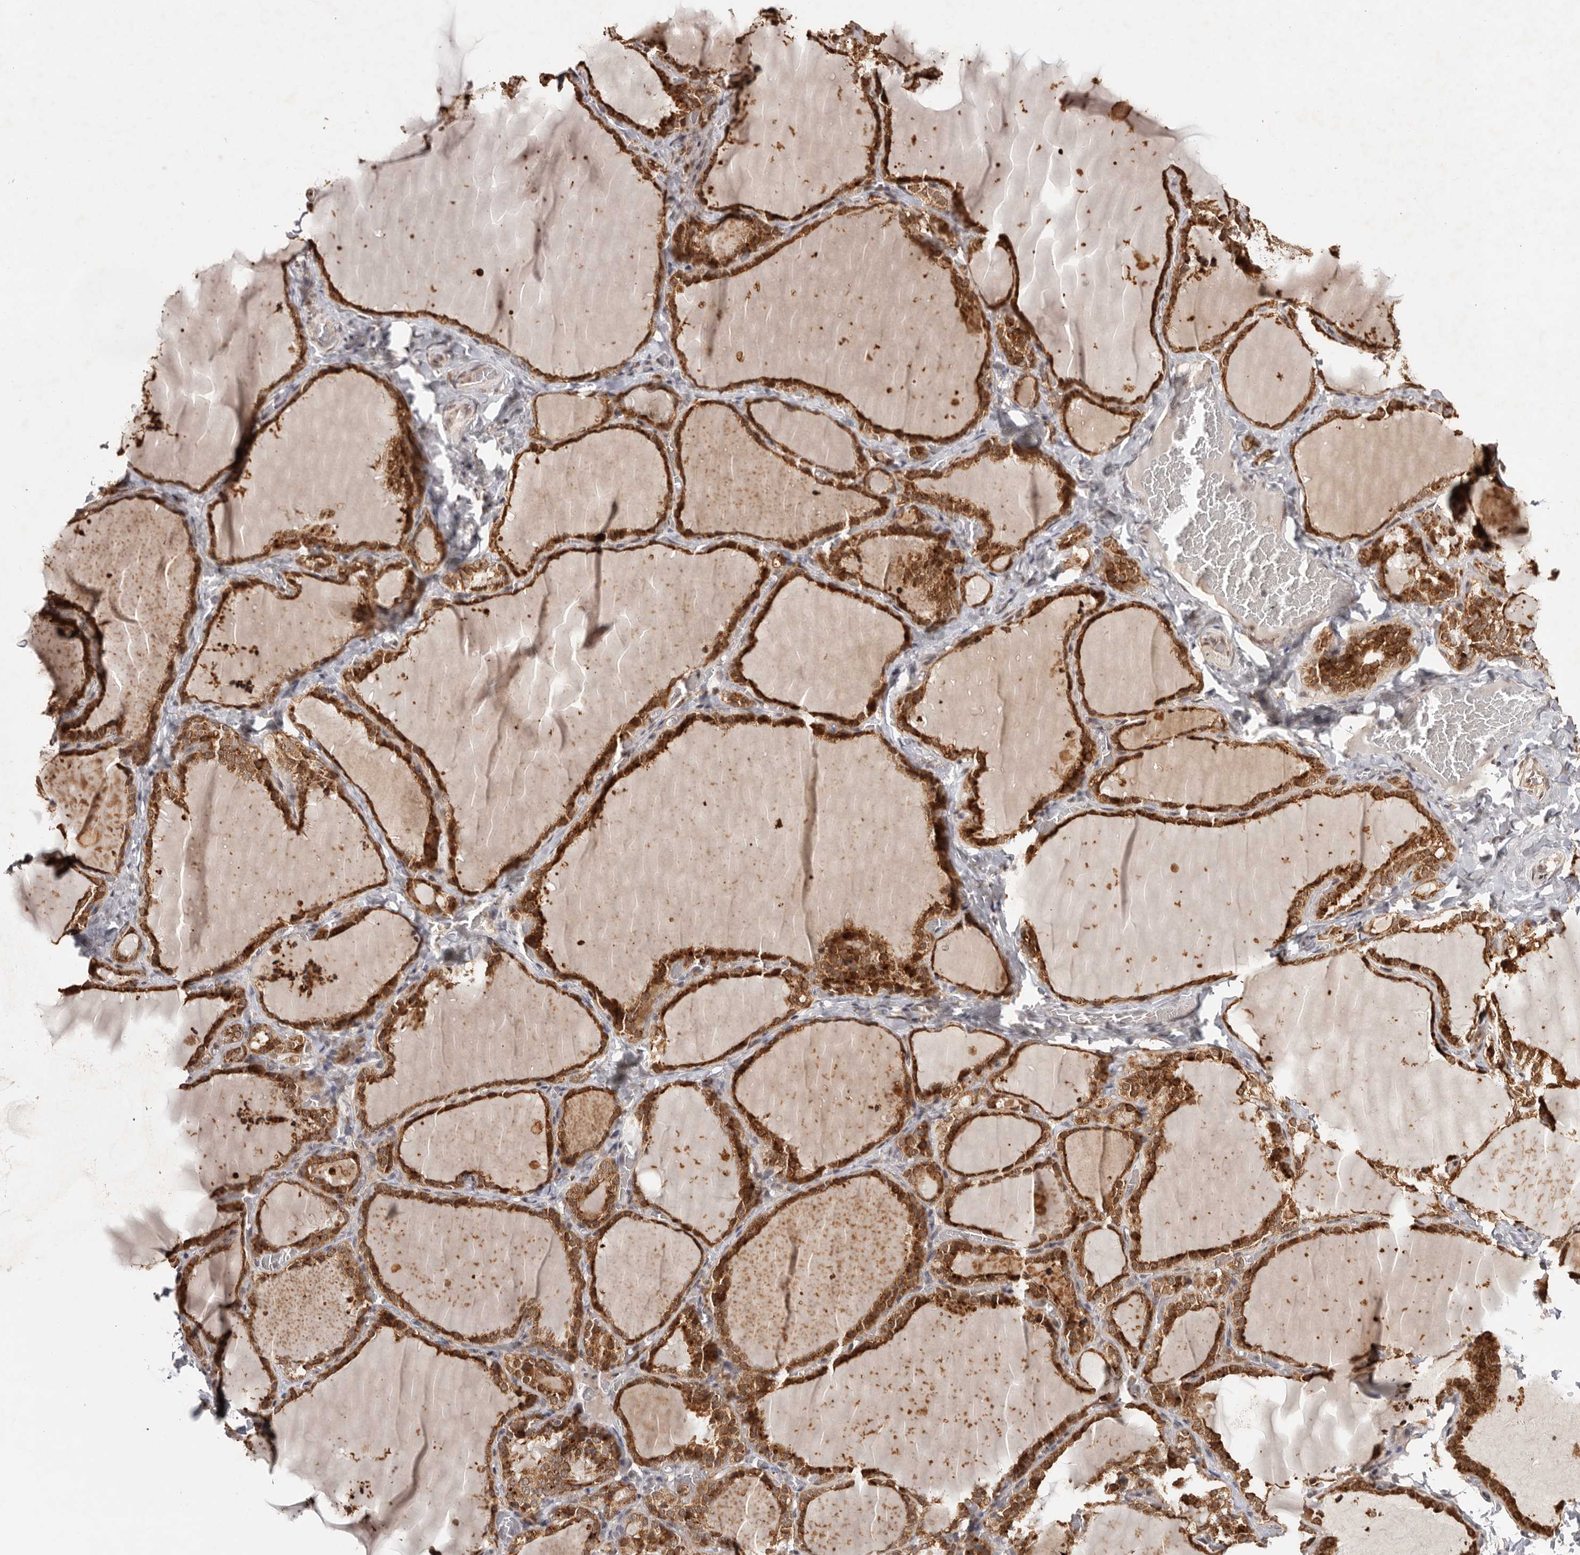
{"staining": {"intensity": "strong", "quantity": ">75%", "location": "cytoplasmic/membranous,nuclear"}, "tissue": "thyroid gland", "cell_type": "Glandular cells", "image_type": "normal", "snomed": [{"axis": "morphology", "description": "Normal tissue, NOS"}, {"axis": "topography", "description": "Thyroid gland"}], "caption": "Immunohistochemistry (IHC) histopathology image of normal thyroid gland: thyroid gland stained using immunohistochemistry (IHC) exhibits high levels of strong protein expression localized specifically in the cytoplasmic/membranous,nuclear of glandular cells, appearing as a cytoplasmic/membranous,nuclear brown color.", "gene": "ZNF83", "patient": {"sex": "female", "age": 22}}